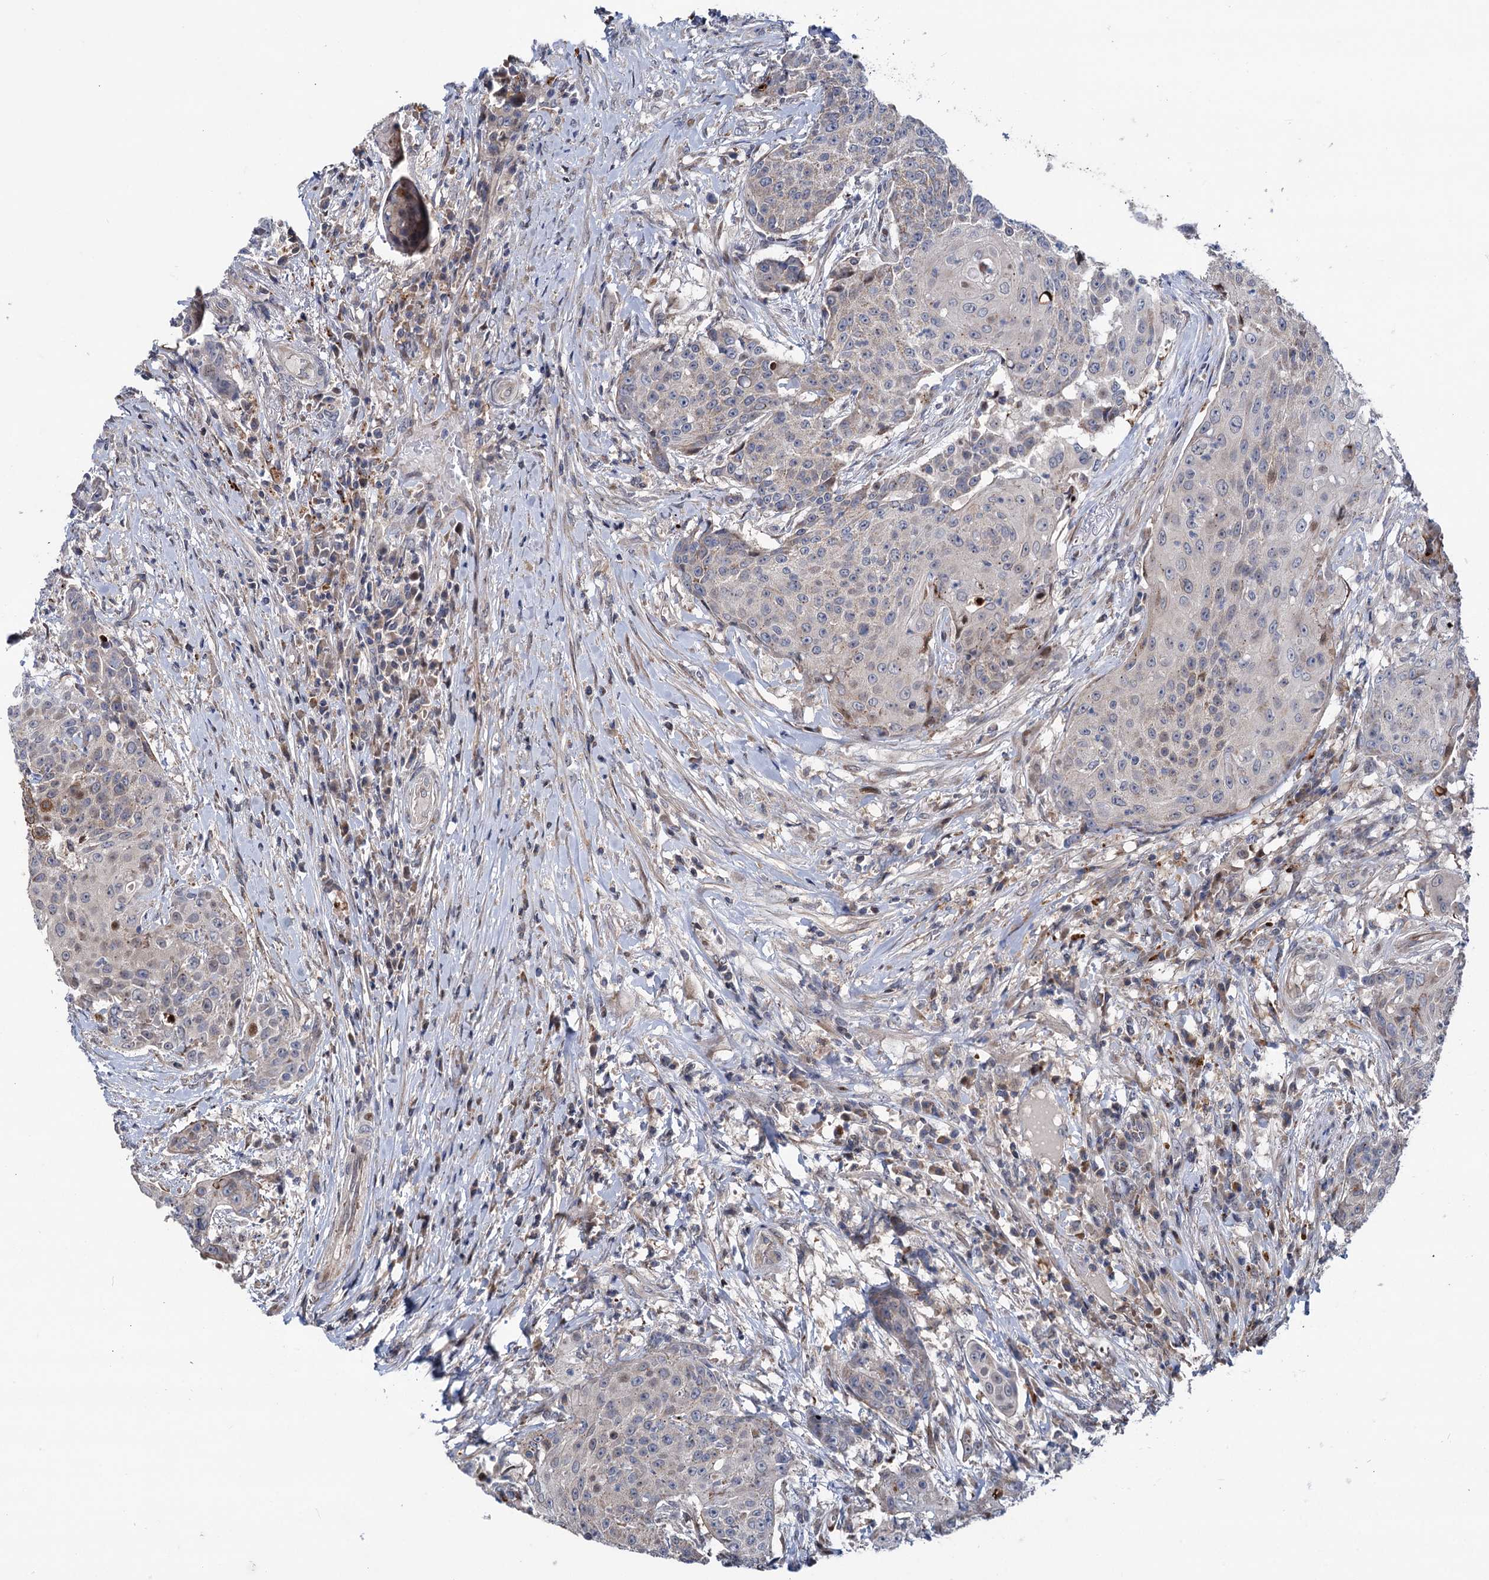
{"staining": {"intensity": "negative", "quantity": "none", "location": "none"}, "tissue": "urothelial cancer", "cell_type": "Tumor cells", "image_type": "cancer", "snomed": [{"axis": "morphology", "description": "Urothelial carcinoma, High grade"}, {"axis": "topography", "description": "Urinary bladder"}], "caption": "This is an immunohistochemistry (IHC) photomicrograph of urothelial carcinoma (high-grade). There is no positivity in tumor cells.", "gene": "UBR1", "patient": {"sex": "female", "age": 63}}